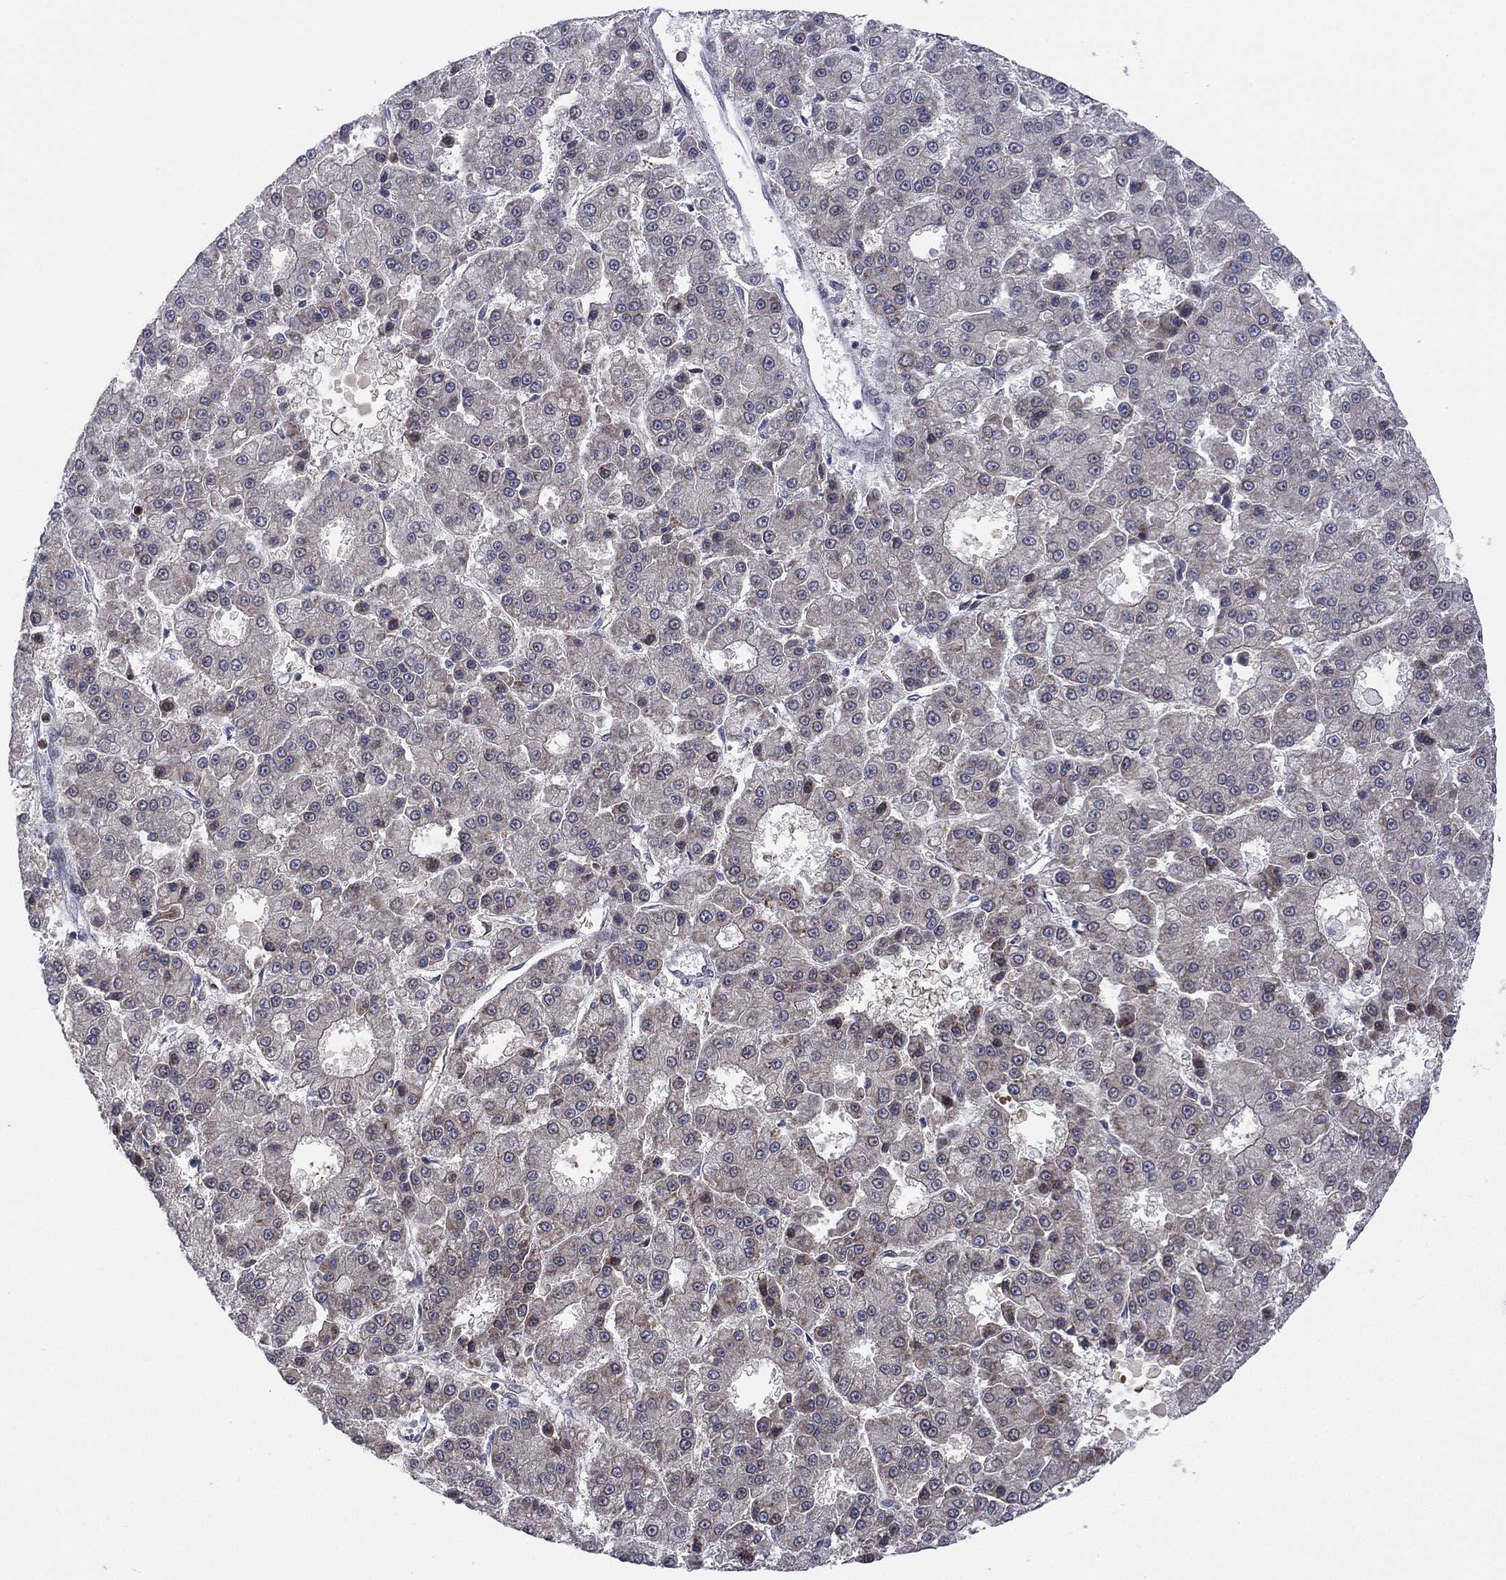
{"staining": {"intensity": "weak", "quantity": "<25%", "location": "cytoplasmic/membranous"}, "tissue": "liver cancer", "cell_type": "Tumor cells", "image_type": "cancer", "snomed": [{"axis": "morphology", "description": "Carcinoma, Hepatocellular, NOS"}, {"axis": "topography", "description": "Liver"}], "caption": "Liver cancer (hepatocellular carcinoma) was stained to show a protein in brown. There is no significant expression in tumor cells.", "gene": "TTC21B", "patient": {"sex": "male", "age": 70}}